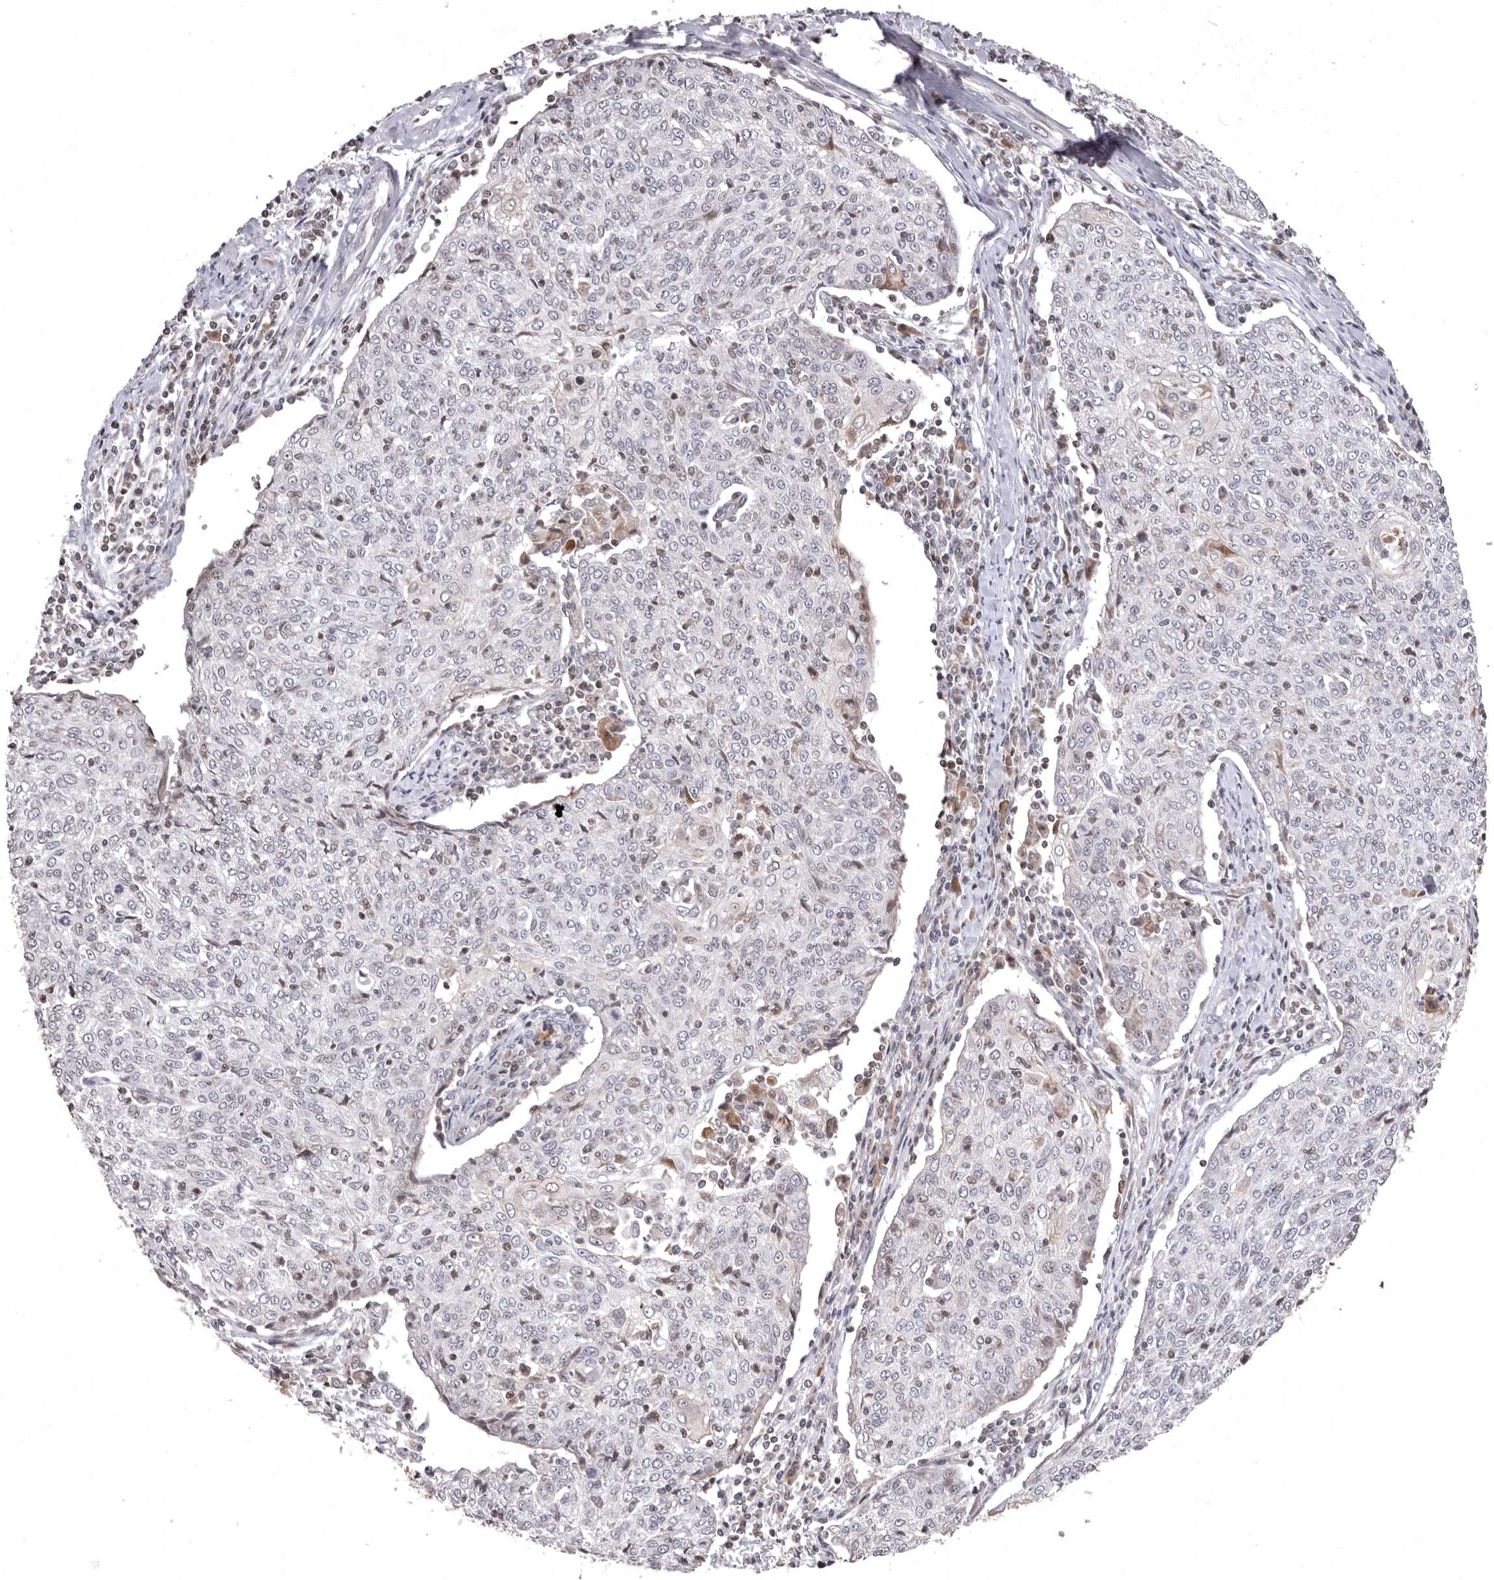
{"staining": {"intensity": "weak", "quantity": "25%-75%", "location": "nuclear"}, "tissue": "cervical cancer", "cell_type": "Tumor cells", "image_type": "cancer", "snomed": [{"axis": "morphology", "description": "Squamous cell carcinoma, NOS"}, {"axis": "topography", "description": "Cervix"}], "caption": "Cervical cancer (squamous cell carcinoma) stained for a protein exhibits weak nuclear positivity in tumor cells. Using DAB (brown) and hematoxylin (blue) stains, captured at high magnification using brightfield microscopy.", "gene": "AZIN1", "patient": {"sex": "female", "age": 48}}